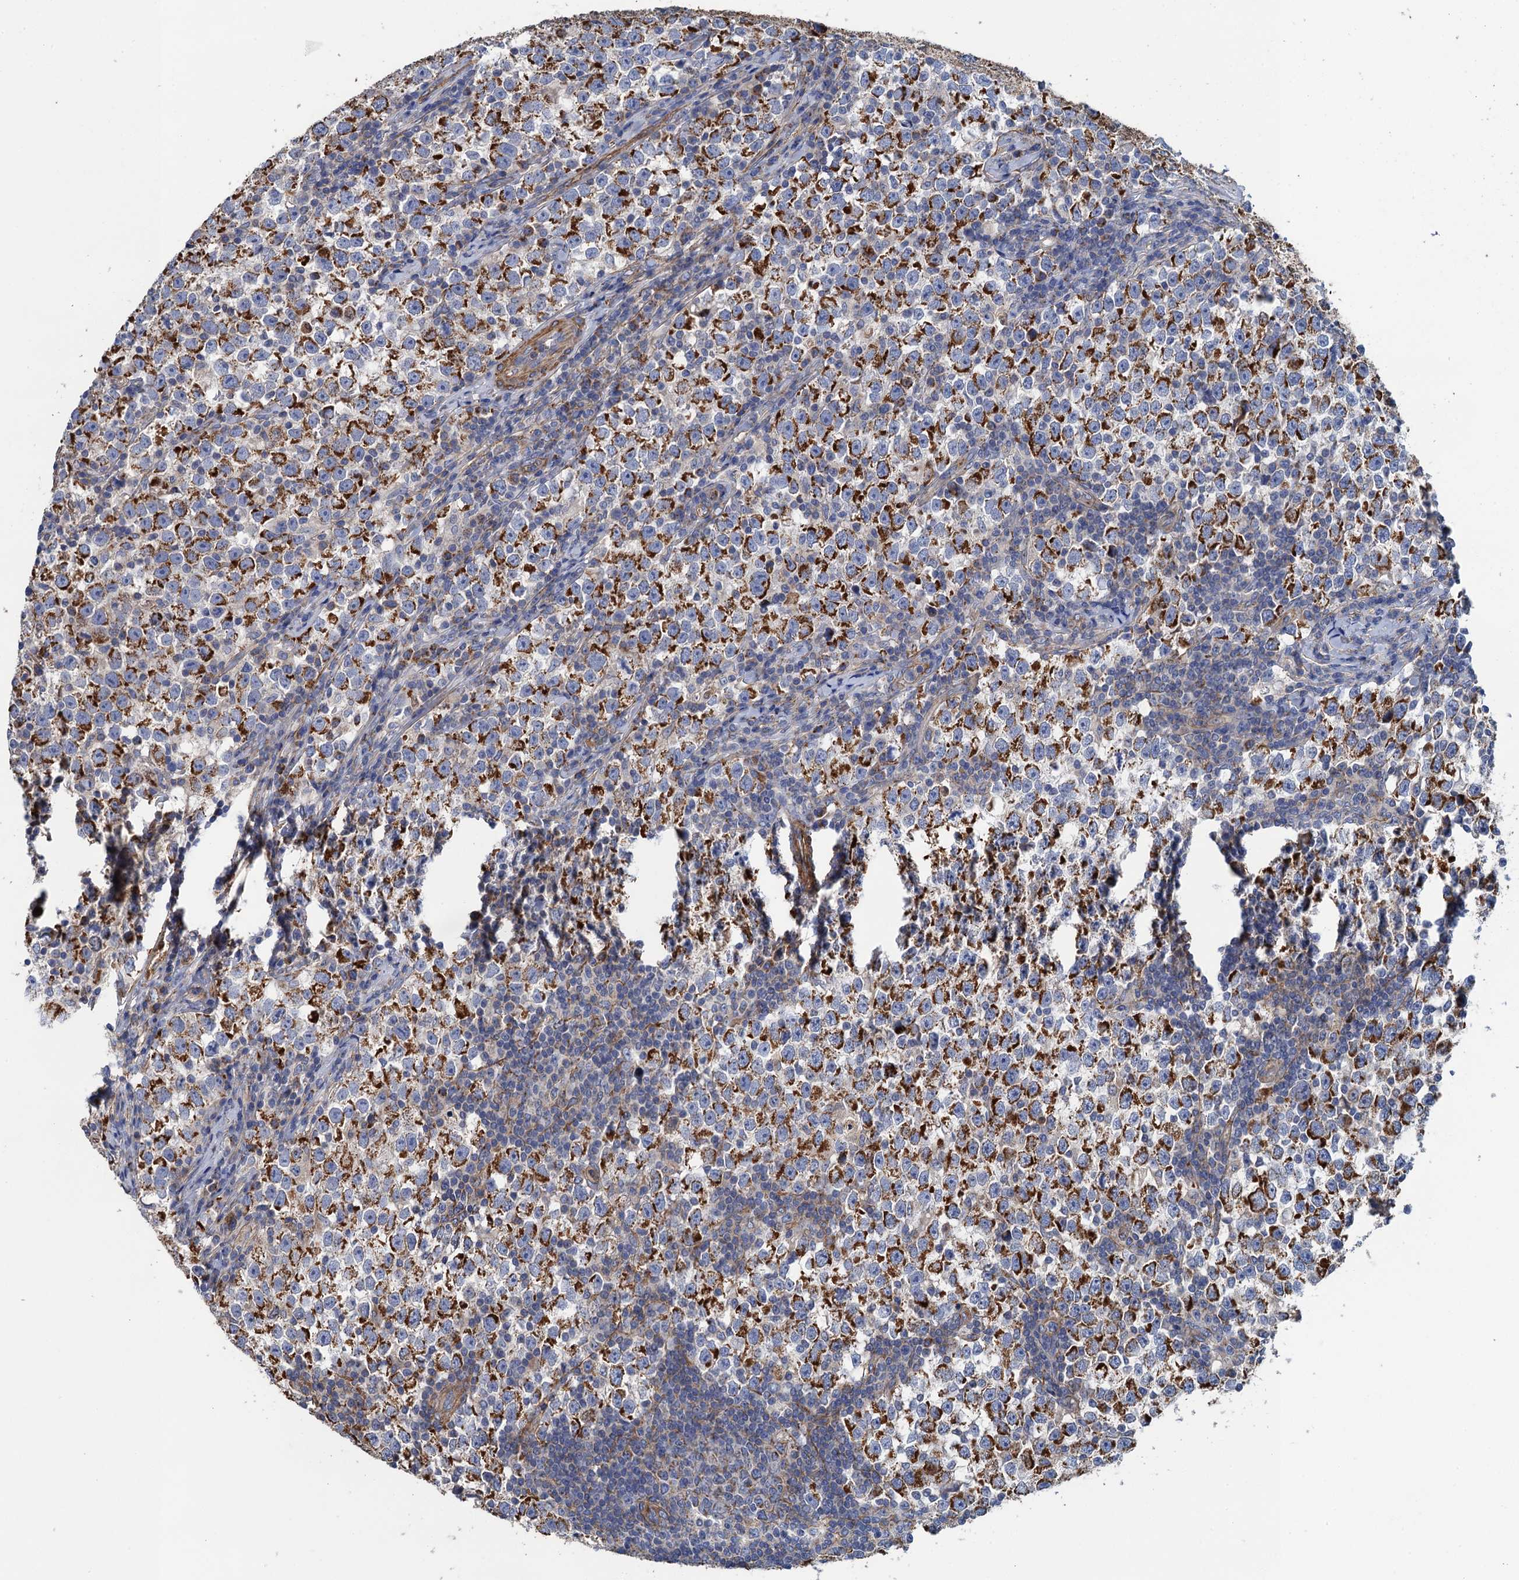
{"staining": {"intensity": "strong", "quantity": ">75%", "location": "cytoplasmic/membranous"}, "tissue": "testis cancer", "cell_type": "Tumor cells", "image_type": "cancer", "snomed": [{"axis": "morphology", "description": "Normal tissue, NOS"}, {"axis": "morphology", "description": "Seminoma, NOS"}, {"axis": "topography", "description": "Testis"}], "caption": "Immunohistochemistry image of neoplastic tissue: human seminoma (testis) stained using immunohistochemistry (IHC) shows high levels of strong protein expression localized specifically in the cytoplasmic/membranous of tumor cells, appearing as a cytoplasmic/membranous brown color.", "gene": "GCSH", "patient": {"sex": "male", "age": 43}}